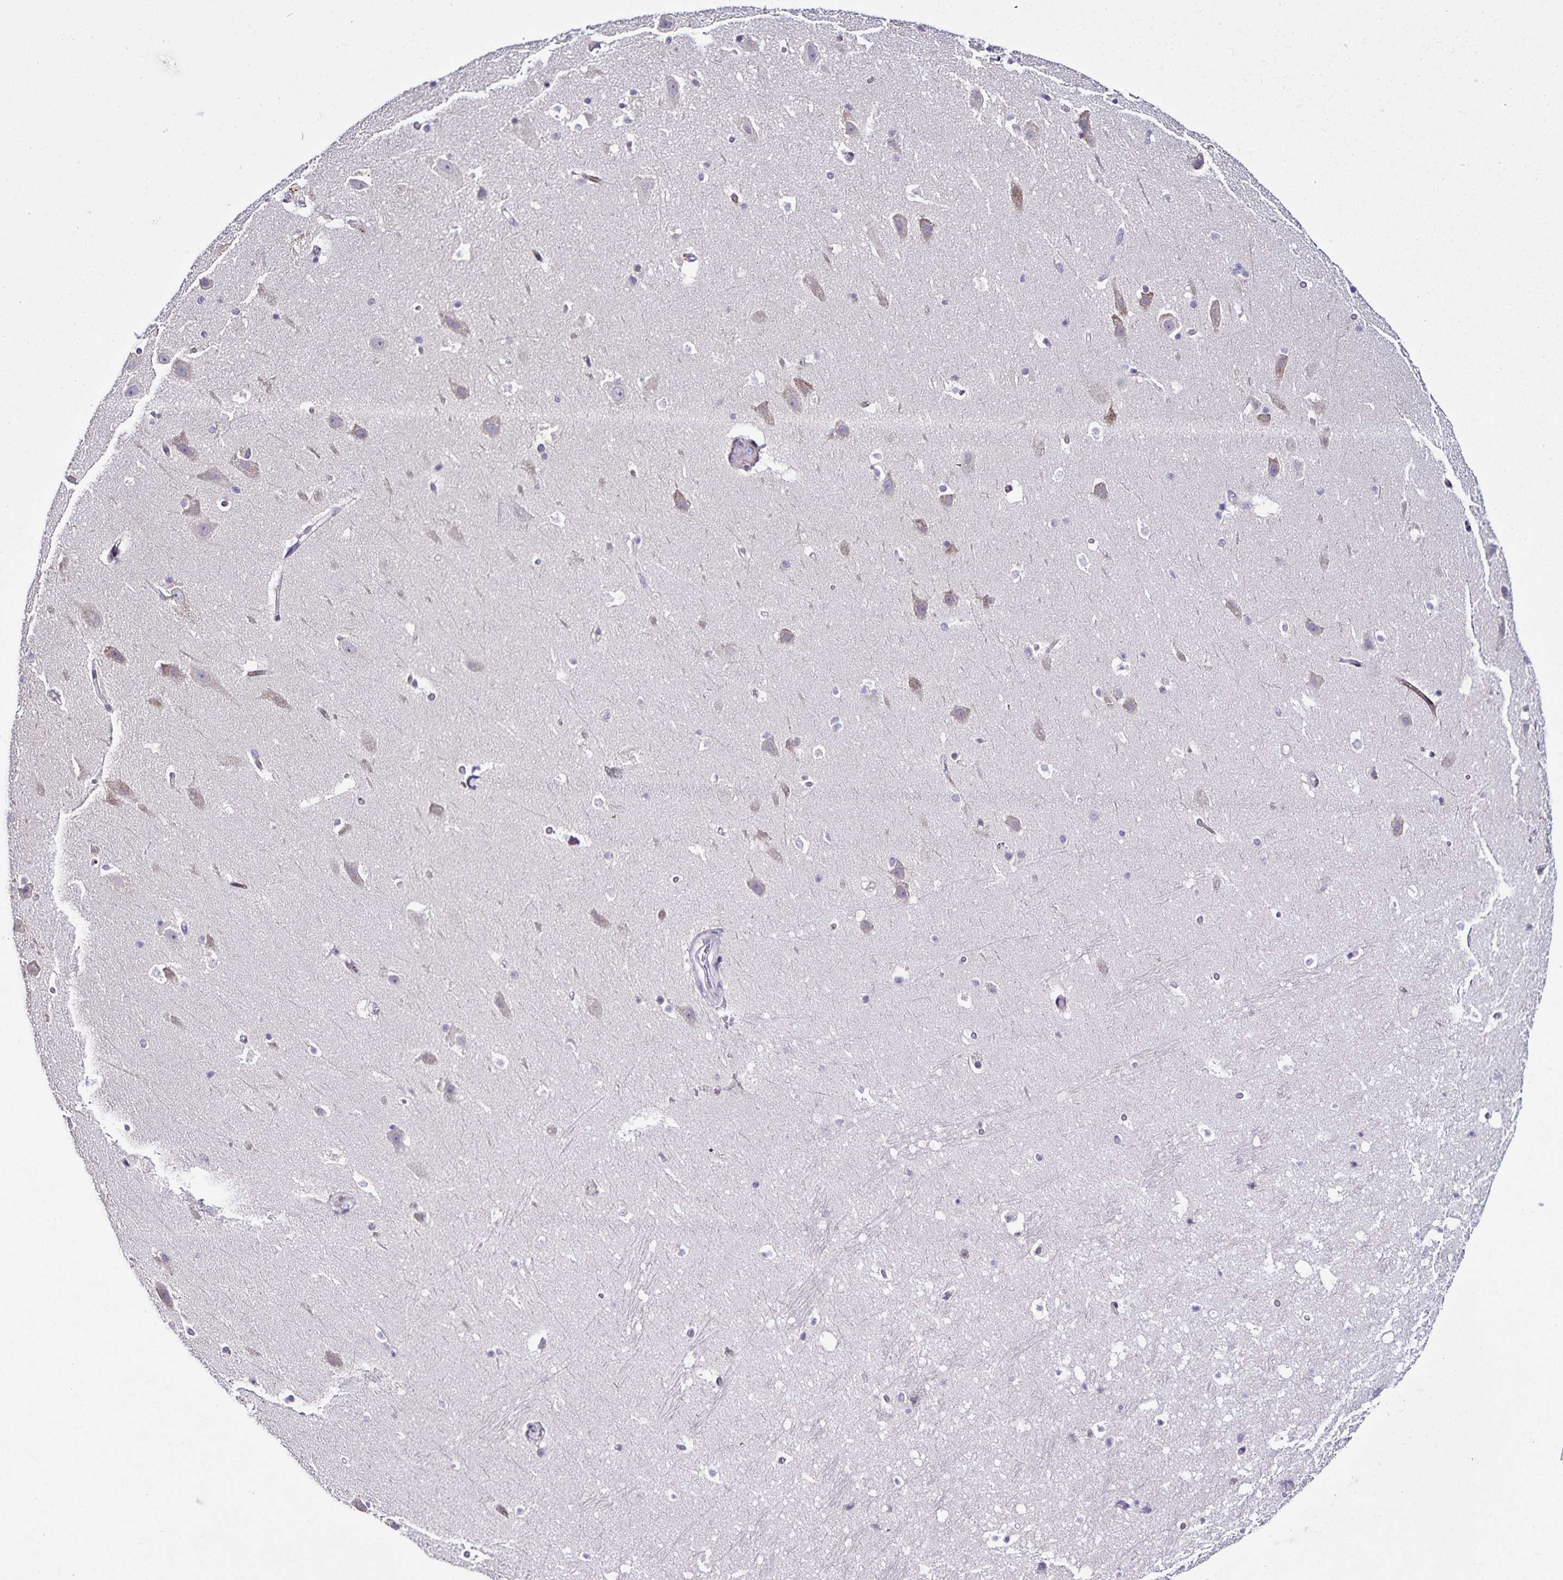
{"staining": {"intensity": "negative", "quantity": "none", "location": "none"}, "tissue": "hippocampus", "cell_type": "Glial cells", "image_type": "normal", "snomed": [{"axis": "morphology", "description": "Normal tissue, NOS"}, {"axis": "topography", "description": "Hippocampus"}], "caption": "Hippocampus stained for a protein using IHC shows no staining glial cells.", "gene": "OSBPL5", "patient": {"sex": "male", "age": 26}}